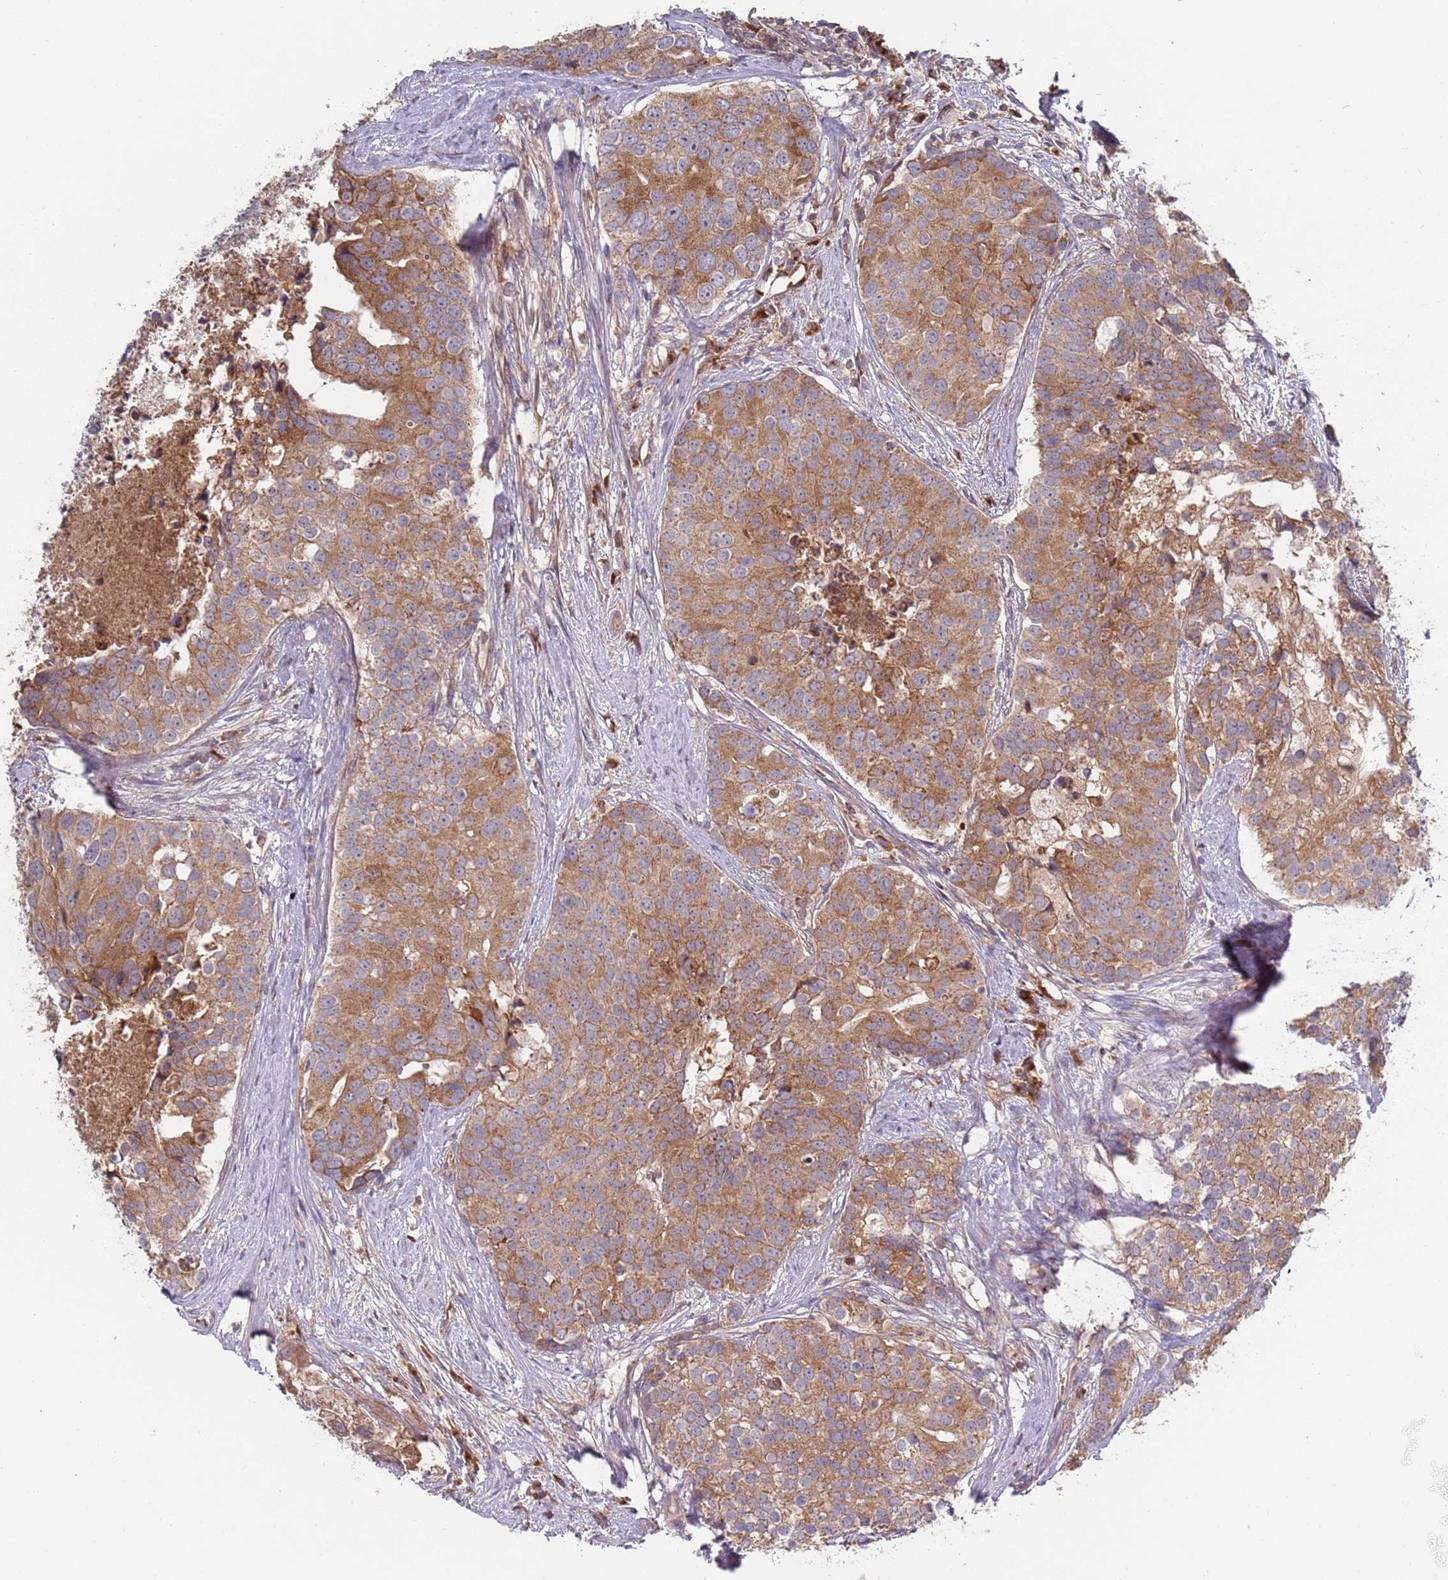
{"staining": {"intensity": "moderate", "quantity": ">75%", "location": "cytoplasmic/membranous"}, "tissue": "prostate cancer", "cell_type": "Tumor cells", "image_type": "cancer", "snomed": [{"axis": "morphology", "description": "Adenocarcinoma, High grade"}, {"axis": "topography", "description": "Prostate"}], "caption": "Human prostate adenocarcinoma (high-grade) stained for a protein (brown) displays moderate cytoplasmic/membranous positive expression in about >75% of tumor cells.", "gene": "OR5A2", "patient": {"sex": "male", "age": 62}}